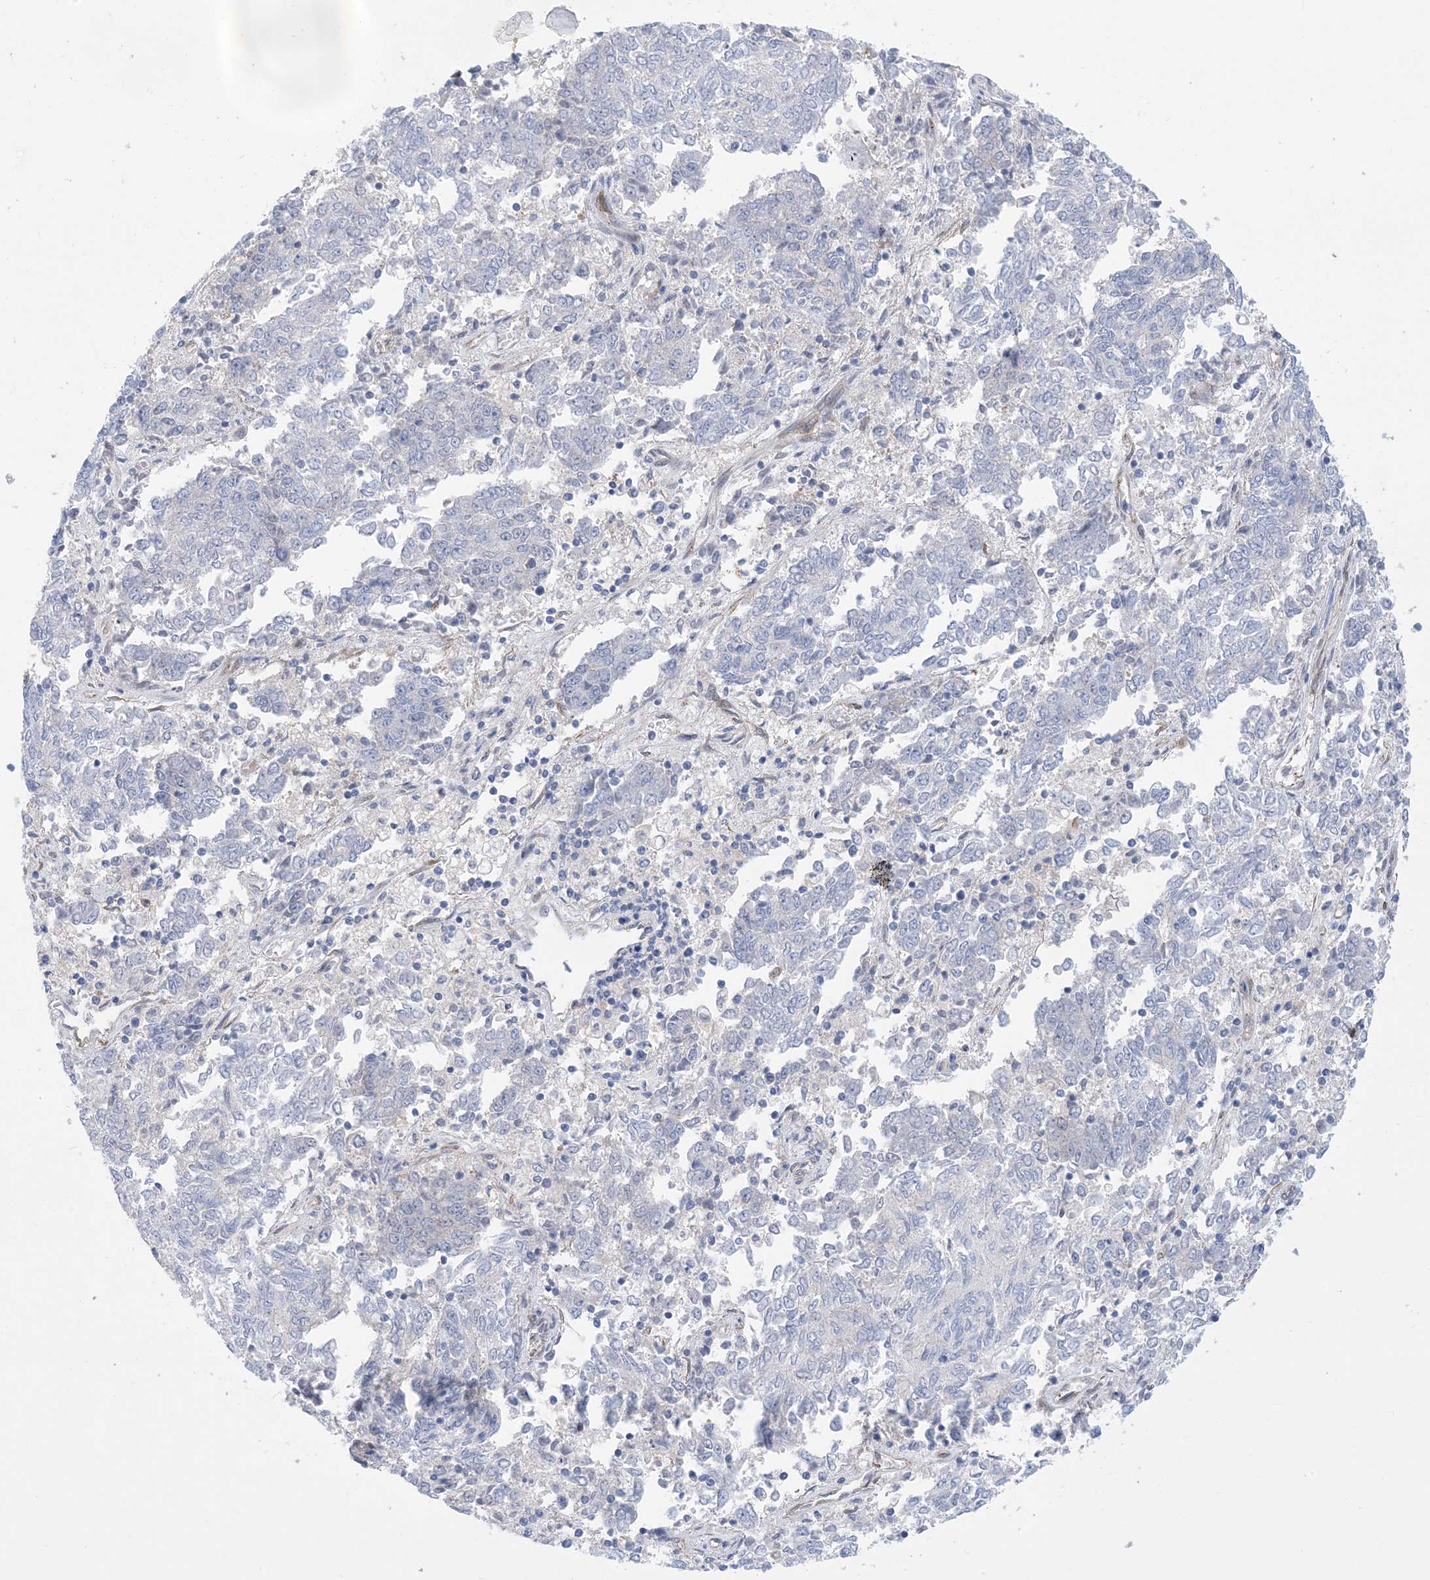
{"staining": {"intensity": "negative", "quantity": "none", "location": "none"}, "tissue": "endometrial cancer", "cell_type": "Tumor cells", "image_type": "cancer", "snomed": [{"axis": "morphology", "description": "Adenocarcinoma, NOS"}, {"axis": "topography", "description": "Endometrium"}], "caption": "IHC micrograph of endometrial cancer (adenocarcinoma) stained for a protein (brown), which displays no staining in tumor cells. (DAB IHC visualized using brightfield microscopy, high magnification).", "gene": "RBMS3", "patient": {"sex": "female", "age": 80}}